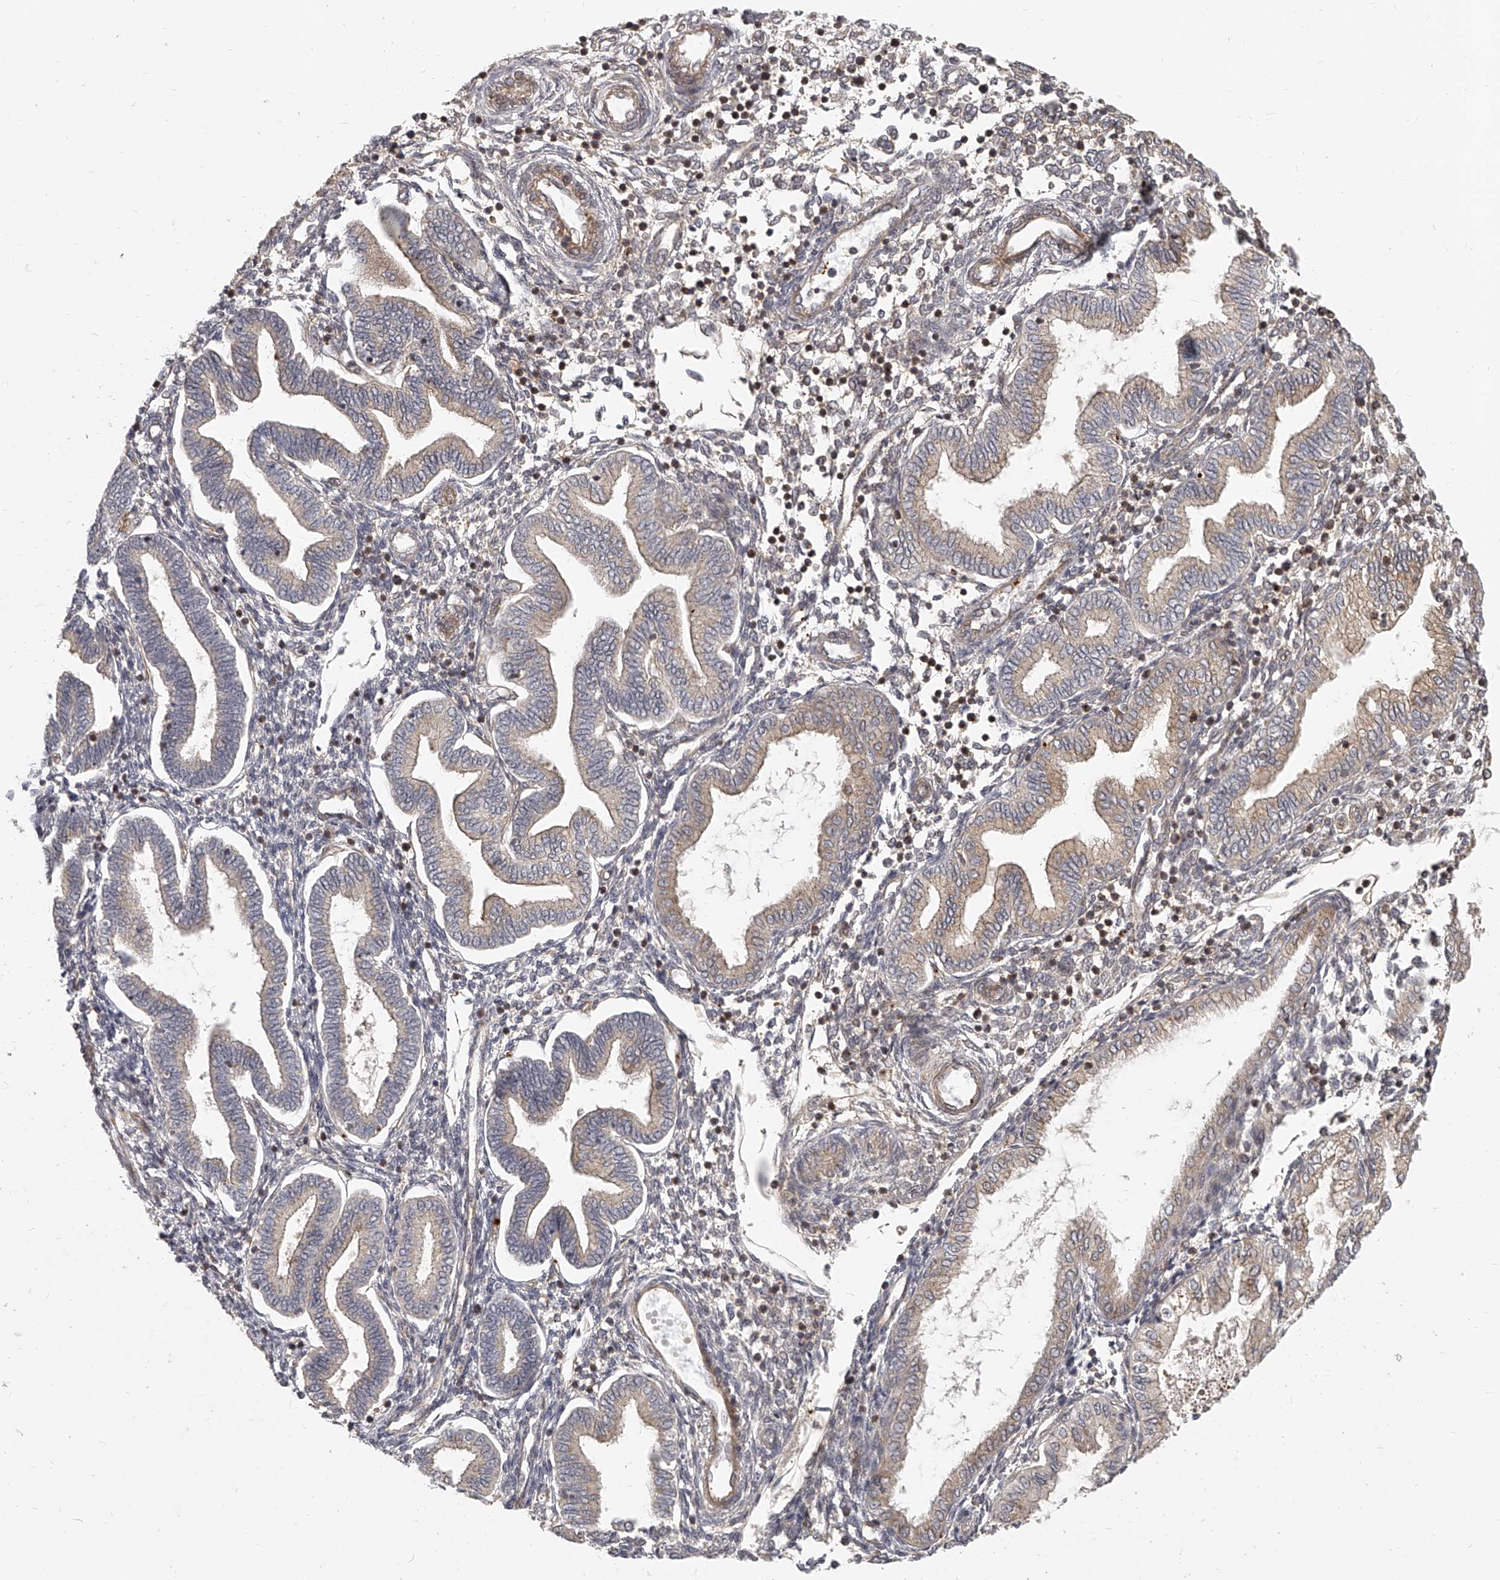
{"staining": {"intensity": "weak", "quantity": "<25%", "location": "cytoplasmic/membranous"}, "tissue": "endometrium", "cell_type": "Cells in endometrial stroma", "image_type": "normal", "snomed": [{"axis": "morphology", "description": "Normal tissue, NOS"}, {"axis": "topography", "description": "Endometrium"}], "caption": "DAB immunohistochemical staining of normal human endometrium demonstrates no significant staining in cells in endometrial stroma.", "gene": "SLC37A1", "patient": {"sex": "female", "age": 53}}